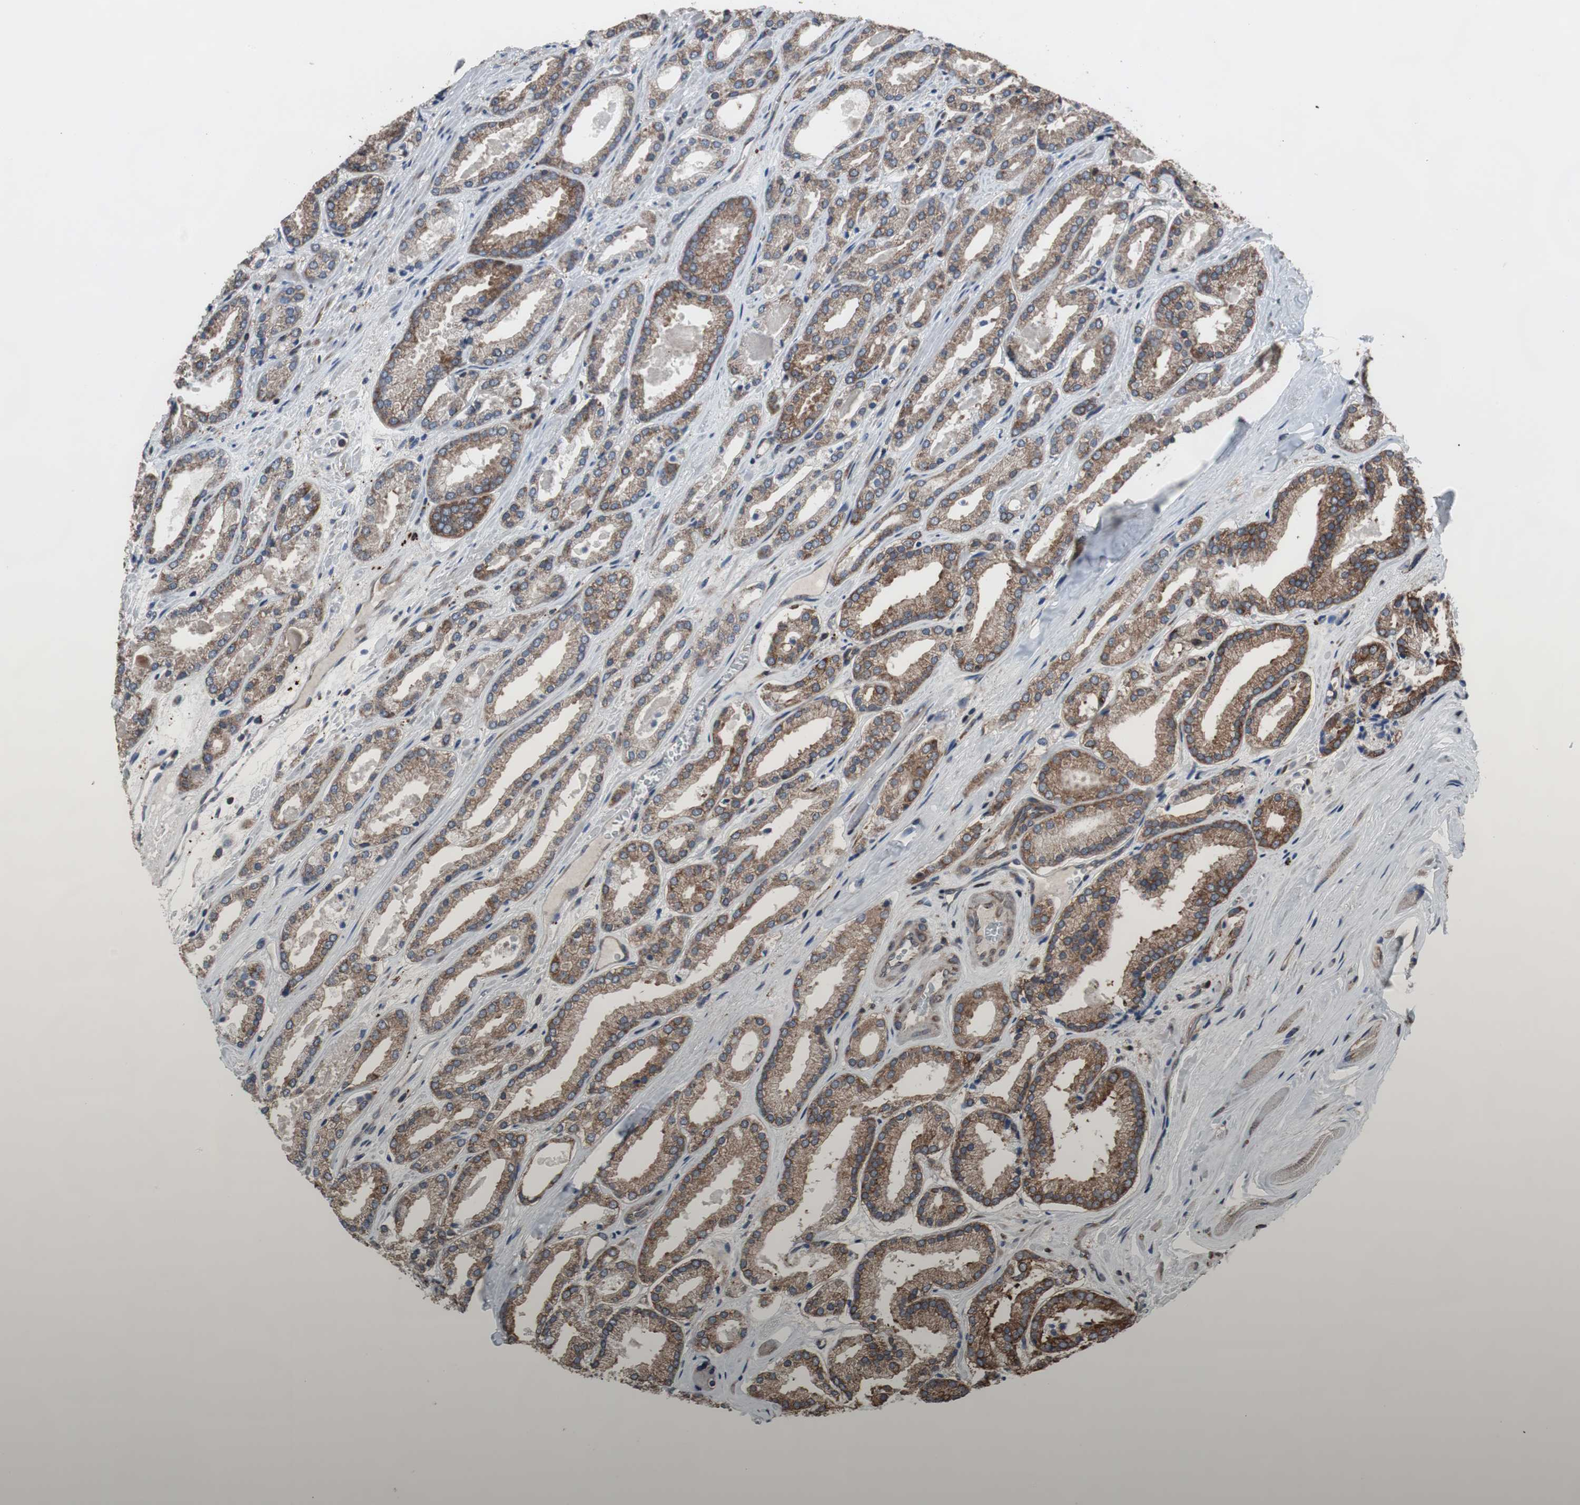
{"staining": {"intensity": "moderate", "quantity": ">75%", "location": "cytoplasmic/membranous"}, "tissue": "prostate cancer", "cell_type": "Tumor cells", "image_type": "cancer", "snomed": [{"axis": "morphology", "description": "Adenocarcinoma, Low grade"}, {"axis": "topography", "description": "Prostate"}], "caption": "Immunohistochemistry staining of prostate adenocarcinoma (low-grade), which reveals medium levels of moderate cytoplasmic/membranous positivity in approximately >75% of tumor cells indicating moderate cytoplasmic/membranous protein positivity. The staining was performed using DAB (brown) for protein detection and nuclei were counterstained in hematoxylin (blue).", "gene": "USP10", "patient": {"sex": "male", "age": 59}}